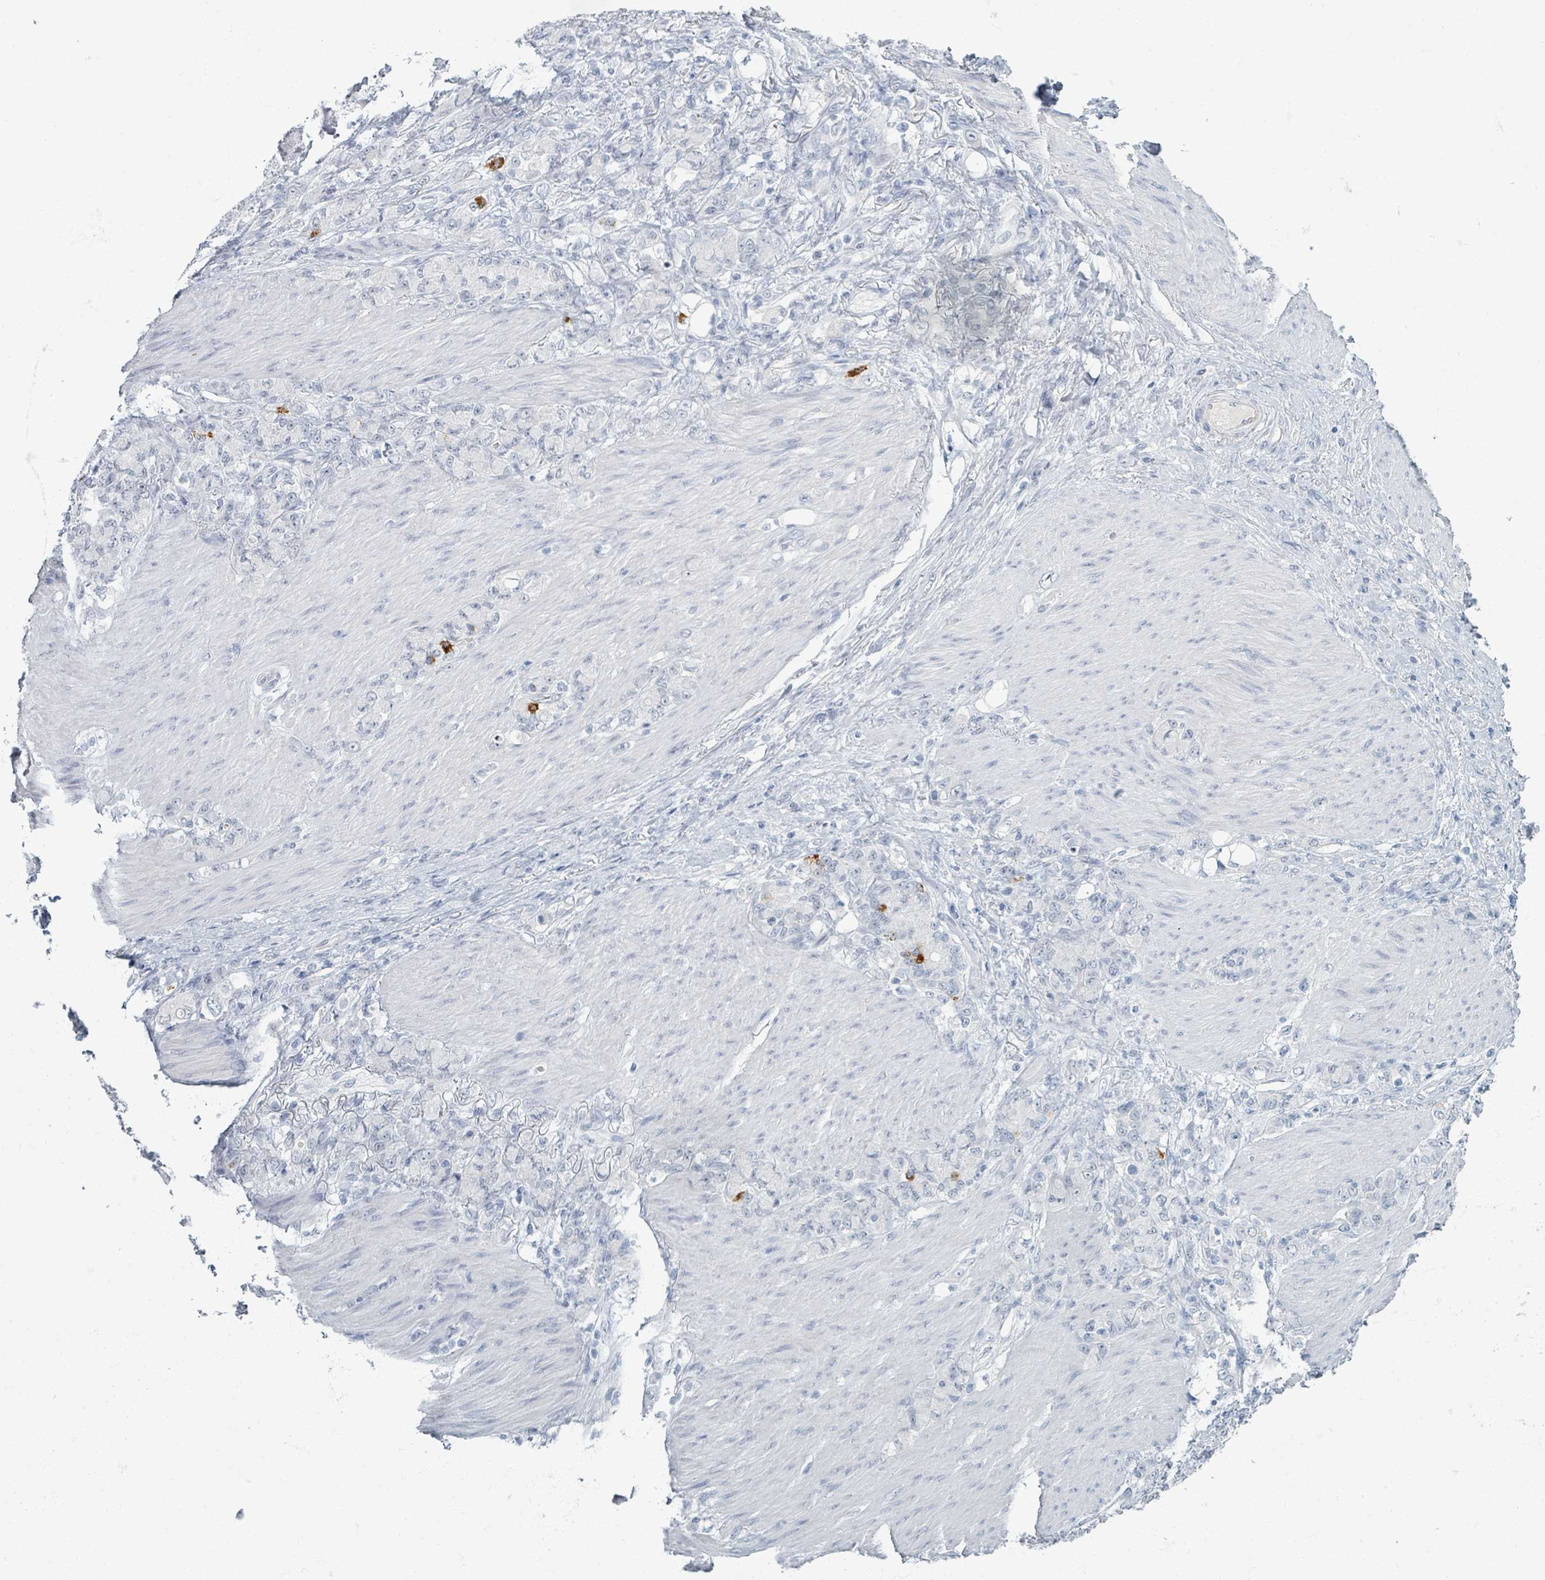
{"staining": {"intensity": "negative", "quantity": "none", "location": "none"}, "tissue": "stomach cancer", "cell_type": "Tumor cells", "image_type": "cancer", "snomed": [{"axis": "morphology", "description": "Normal tissue, NOS"}, {"axis": "morphology", "description": "Adenocarcinoma, NOS"}, {"axis": "topography", "description": "Stomach"}], "caption": "Immunohistochemistry image of neoplastic tissue: human stomach adenocarcinoma stained with DAB (3,3'-diaminobenzidine) demonstrates no significant protein staining in tumor cells.", "gene": "WNT11", "patient": {"sex": "female", "age": 79}}